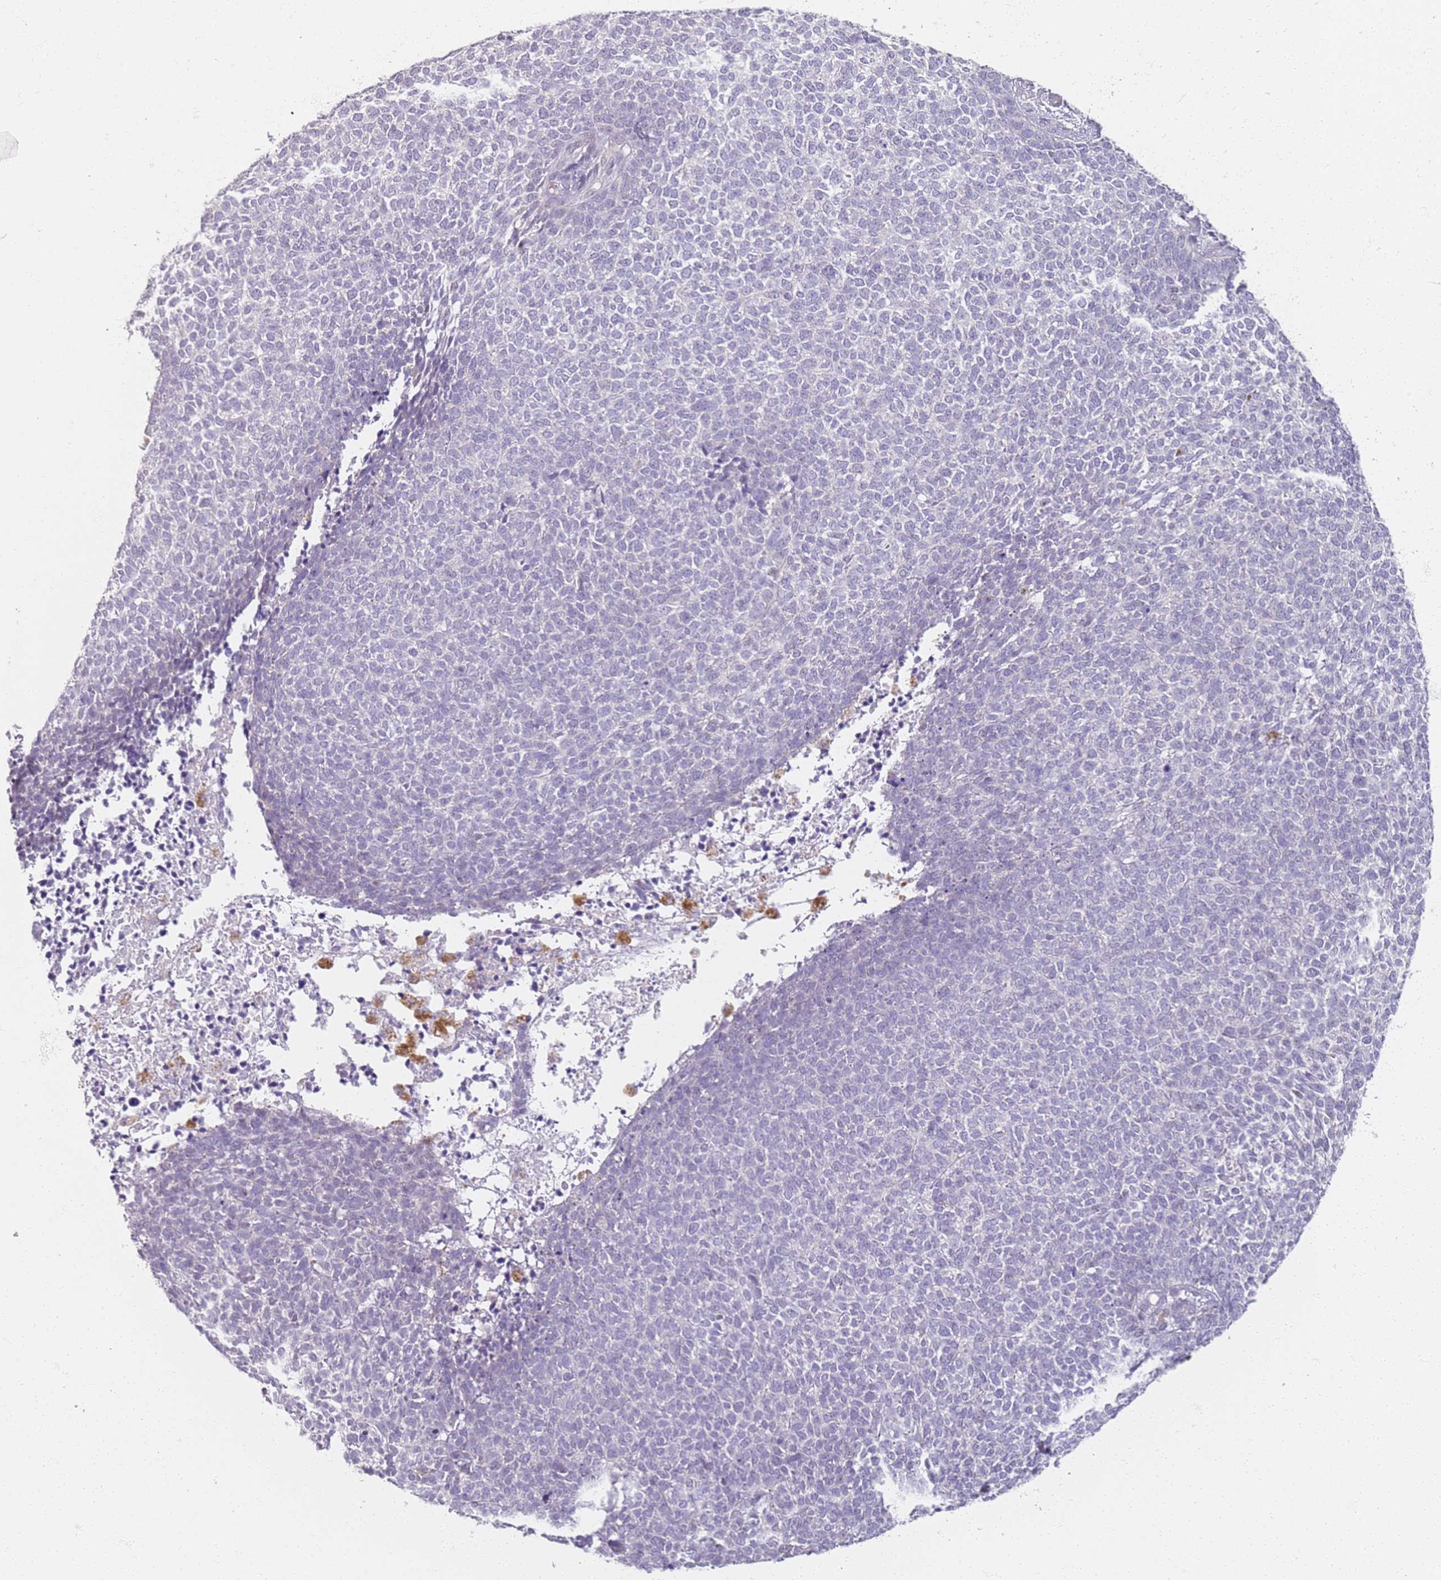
{"staining": {"intensity": "negative", "quantity": "none", "location": "none"}, "tissue": "skin cancer", "cell_type": "Tumor cells", "image_type": "cancer", "snomed": [{"axis": "morphology", "description": "Basal cell carcinoma"}, {"axis": "topography", "description": "Skin"}], "caption": "A high-resolution micrograph shows immunohistochemistry (IHC) staining of skin basal cell carcinoma, which reveals no significant staining in tumor cells. The staining was performed using DAB (3,3'-diaminobenzidine) to visualize the protein expression in brown, while the nuclei were stained in blue with hematoxylin (Magnification: 20x).", "gene": "CD40LG", "patient": {"sex": "female", "age": 84}}